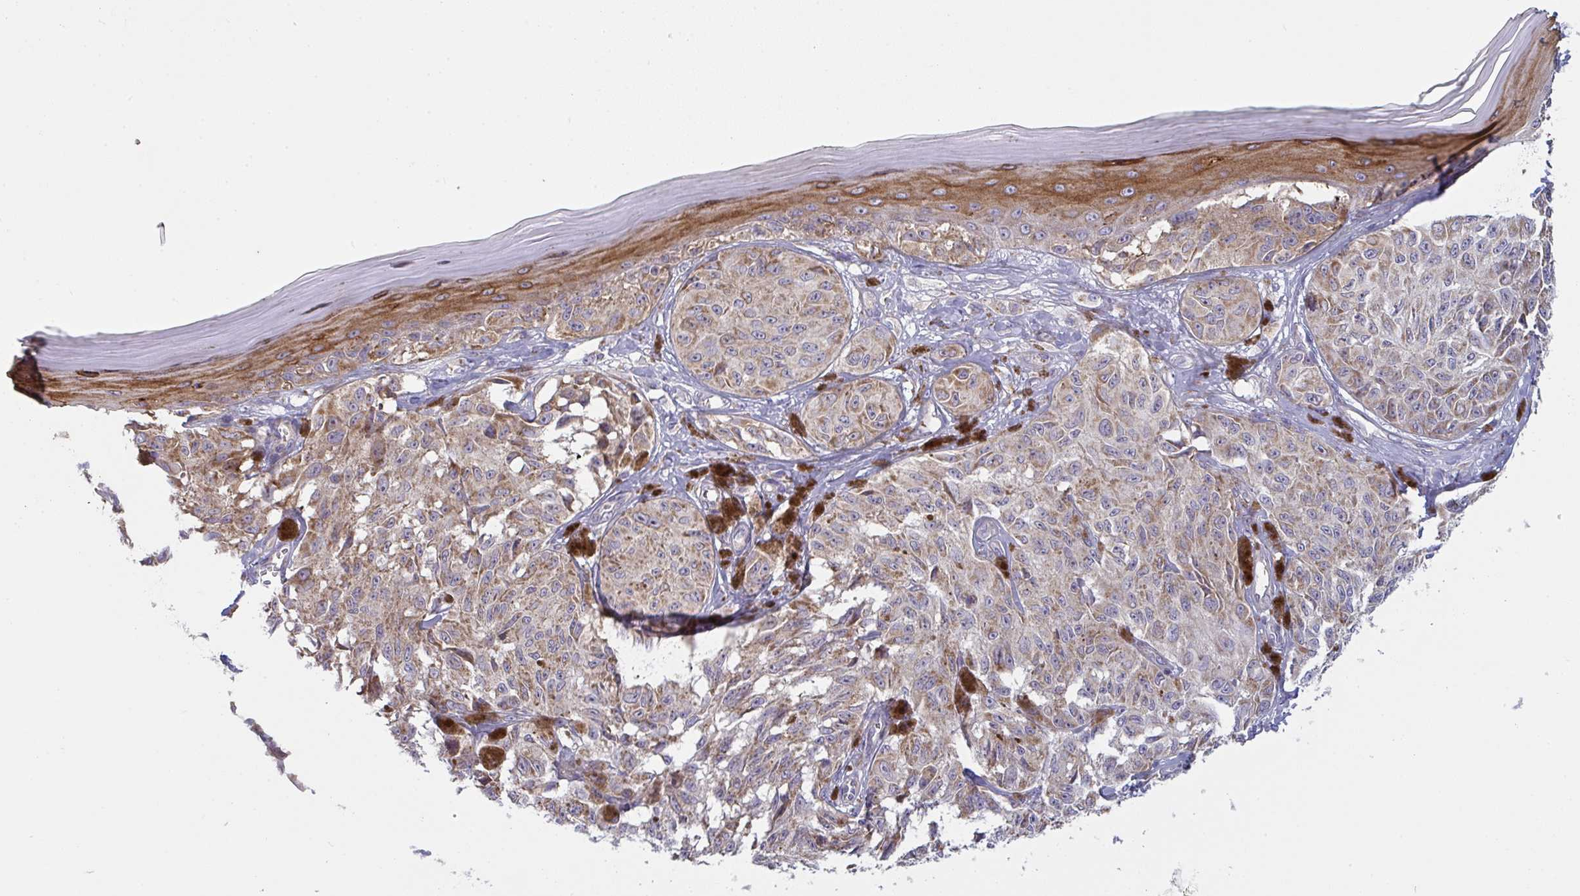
{"staining": {"intensity": "weak", "quantity": ">75%", "location": "cytoplasmic/membranous"}, "tissue": "melanoma", "cell_type": "Tumor cells", "image_type": "cancer", "snomed": [{"axis": "morphology", "description": "Malignant melanoma, NOS"}, {"axis": "topography", "description": "Skin"}], "caption": "Weak cytoplasmic/membranous positivity is appreciated in about >75% of tumor cells in malignant melanoma. (Brightfield microscopy of DAB IHC at high magnification).", "gene": "MRPS2", "patient": {"sex": "male", "age": 68}}